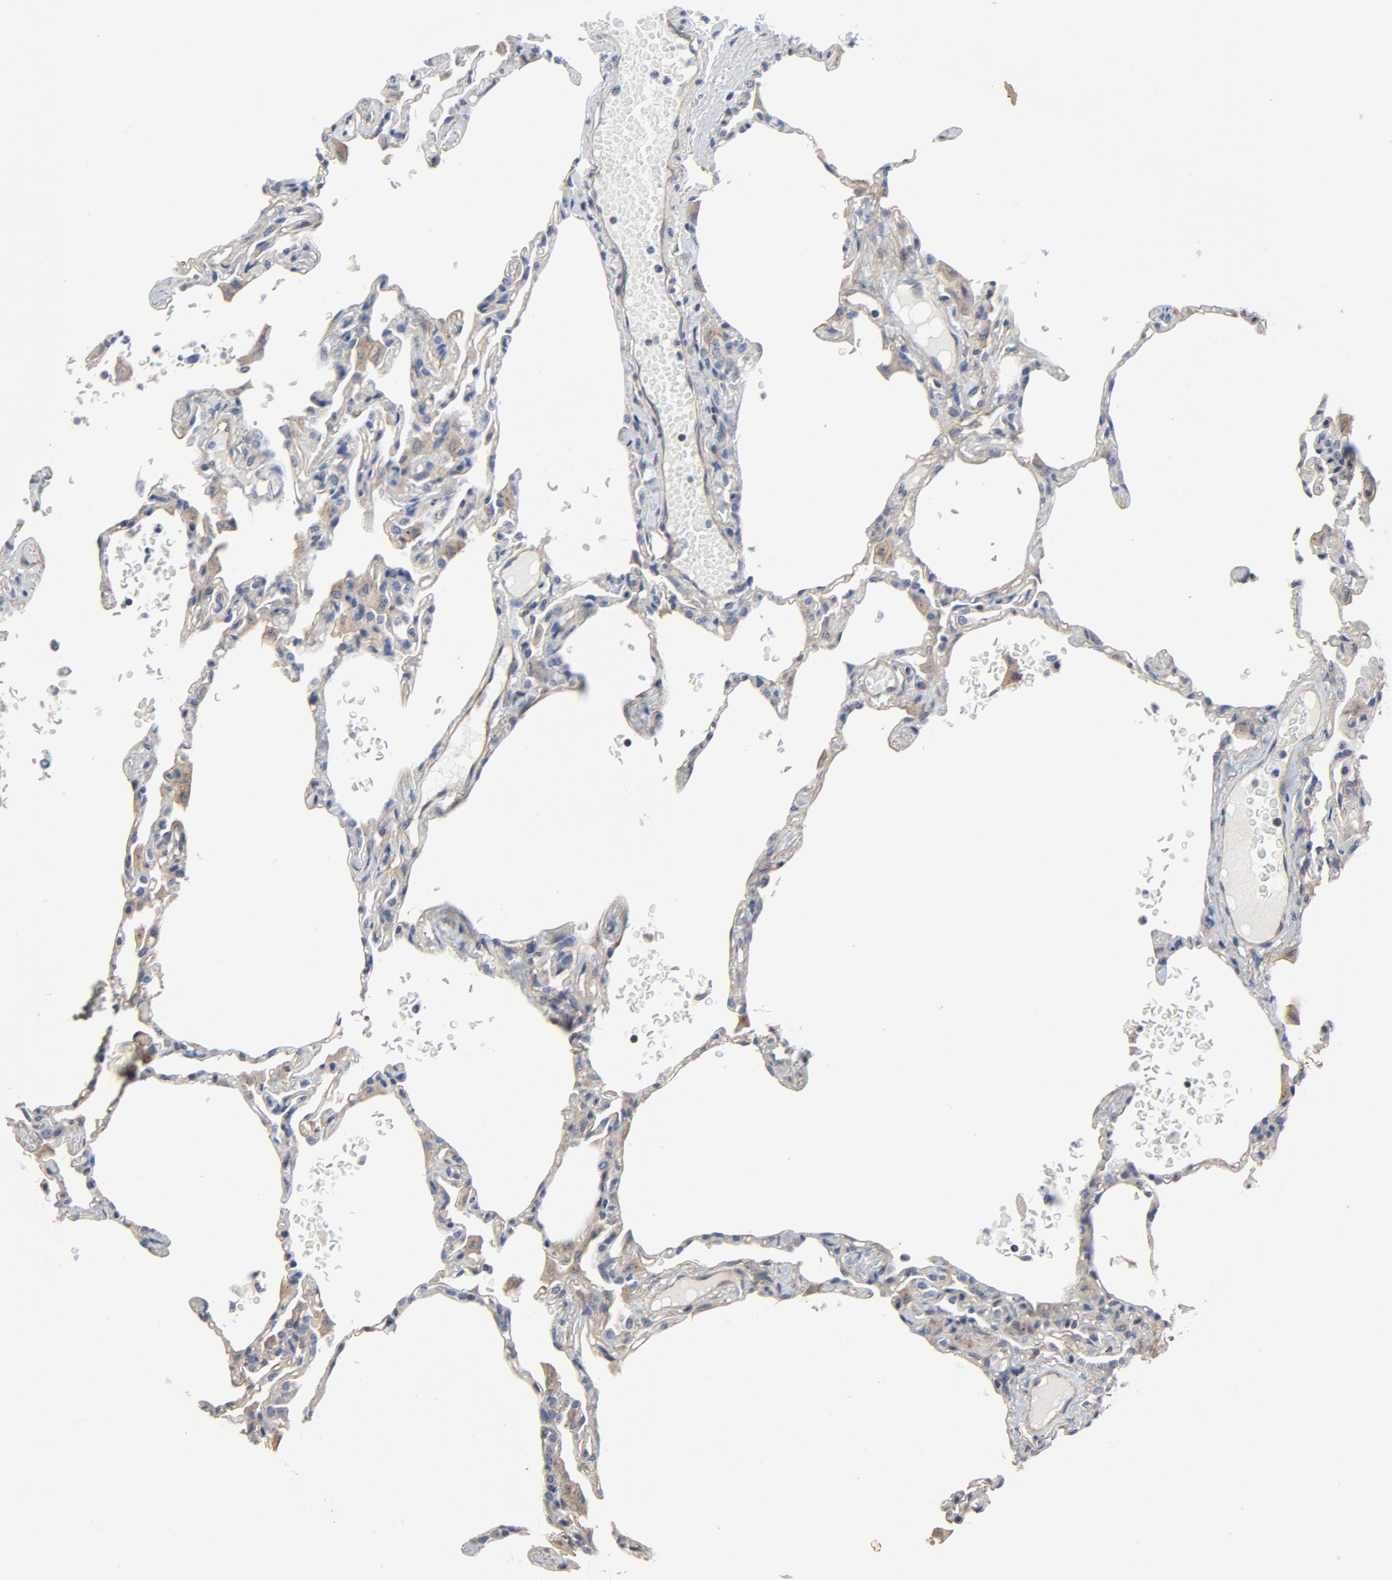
{"staining": {"intensity": "weak", "quantity": "<25%", "location": "cytoplasmic/membranous"}, "tissue": "lung", "cell_type": "Alveolar cells", "image_type": "normal", "snomed": [{"axis": "morphology", "description": "Normal tissue, NOS"}, {"axis": "topography", "description": "Lung"}], "caption": "This is a photomicrograph of IHC staining of unremarkable lung, which shows no positivity in alveolar cells.", "gene": "DYNLT3", "patient": {"sex": "female", "age": 49}}